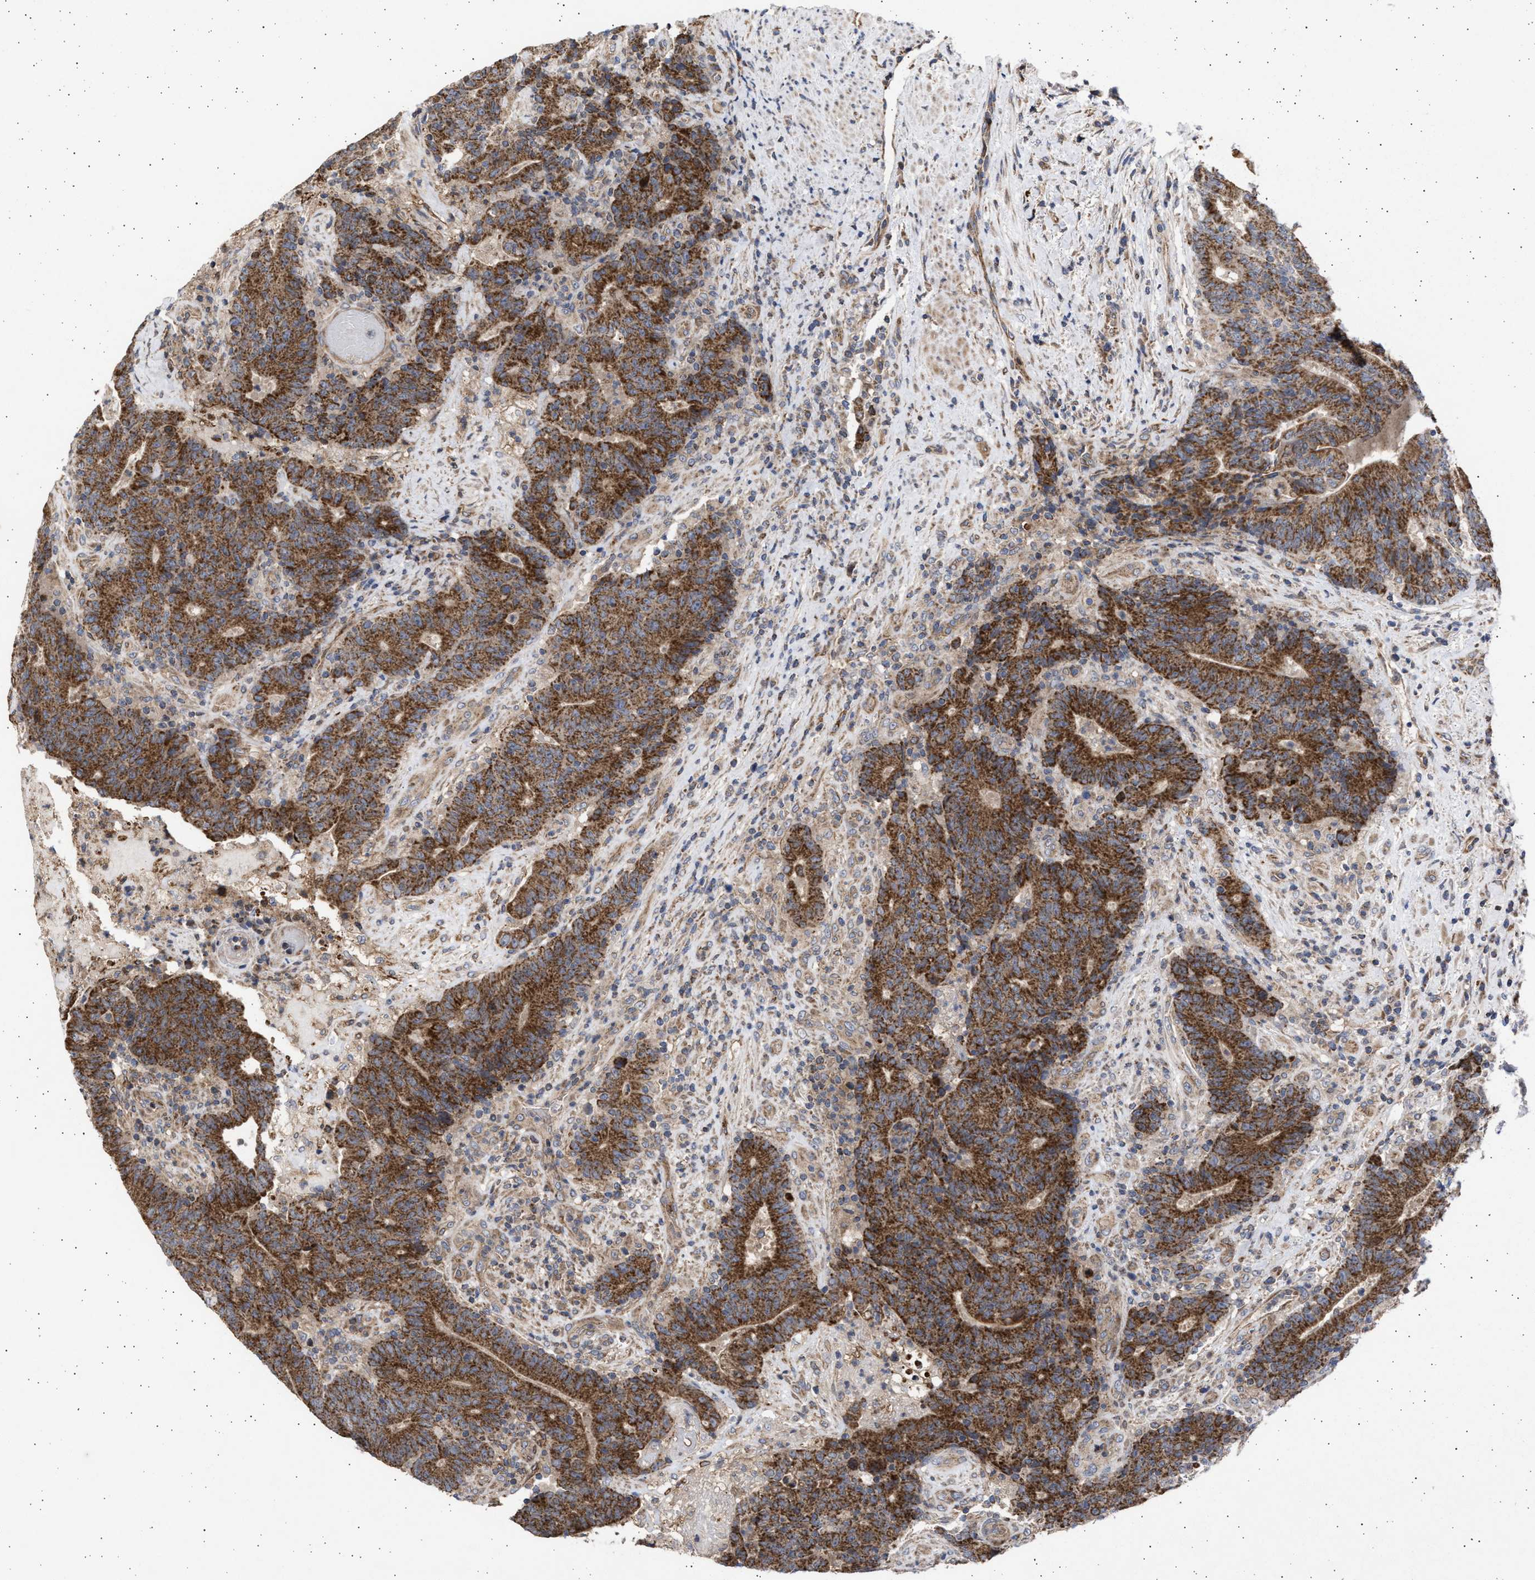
{"staining": {"intensity": "strong", "quantity": ">75%", "location": "cytoplasmic/membranous"}, "tissue": "colorectal cancer", "cell_type": "Tumor cells", "image_type": "cancer", "snomed": [{"axis": "morphology", "description": "Normal tissue, NOS"}, {"axis": "morphology", "description": "Adenocarcinoma, NOS"}, {"axis": "topography", "description": "Colon"}], "caption": "Adenocarcinoma (colorectal) was stained to show a protein in brown. There is high levels of strong cytoplasmic/membranous staining in about >75% of tumor cells.", "gene": "TTC19", "patient": {"sex": "female", "age": 75}}